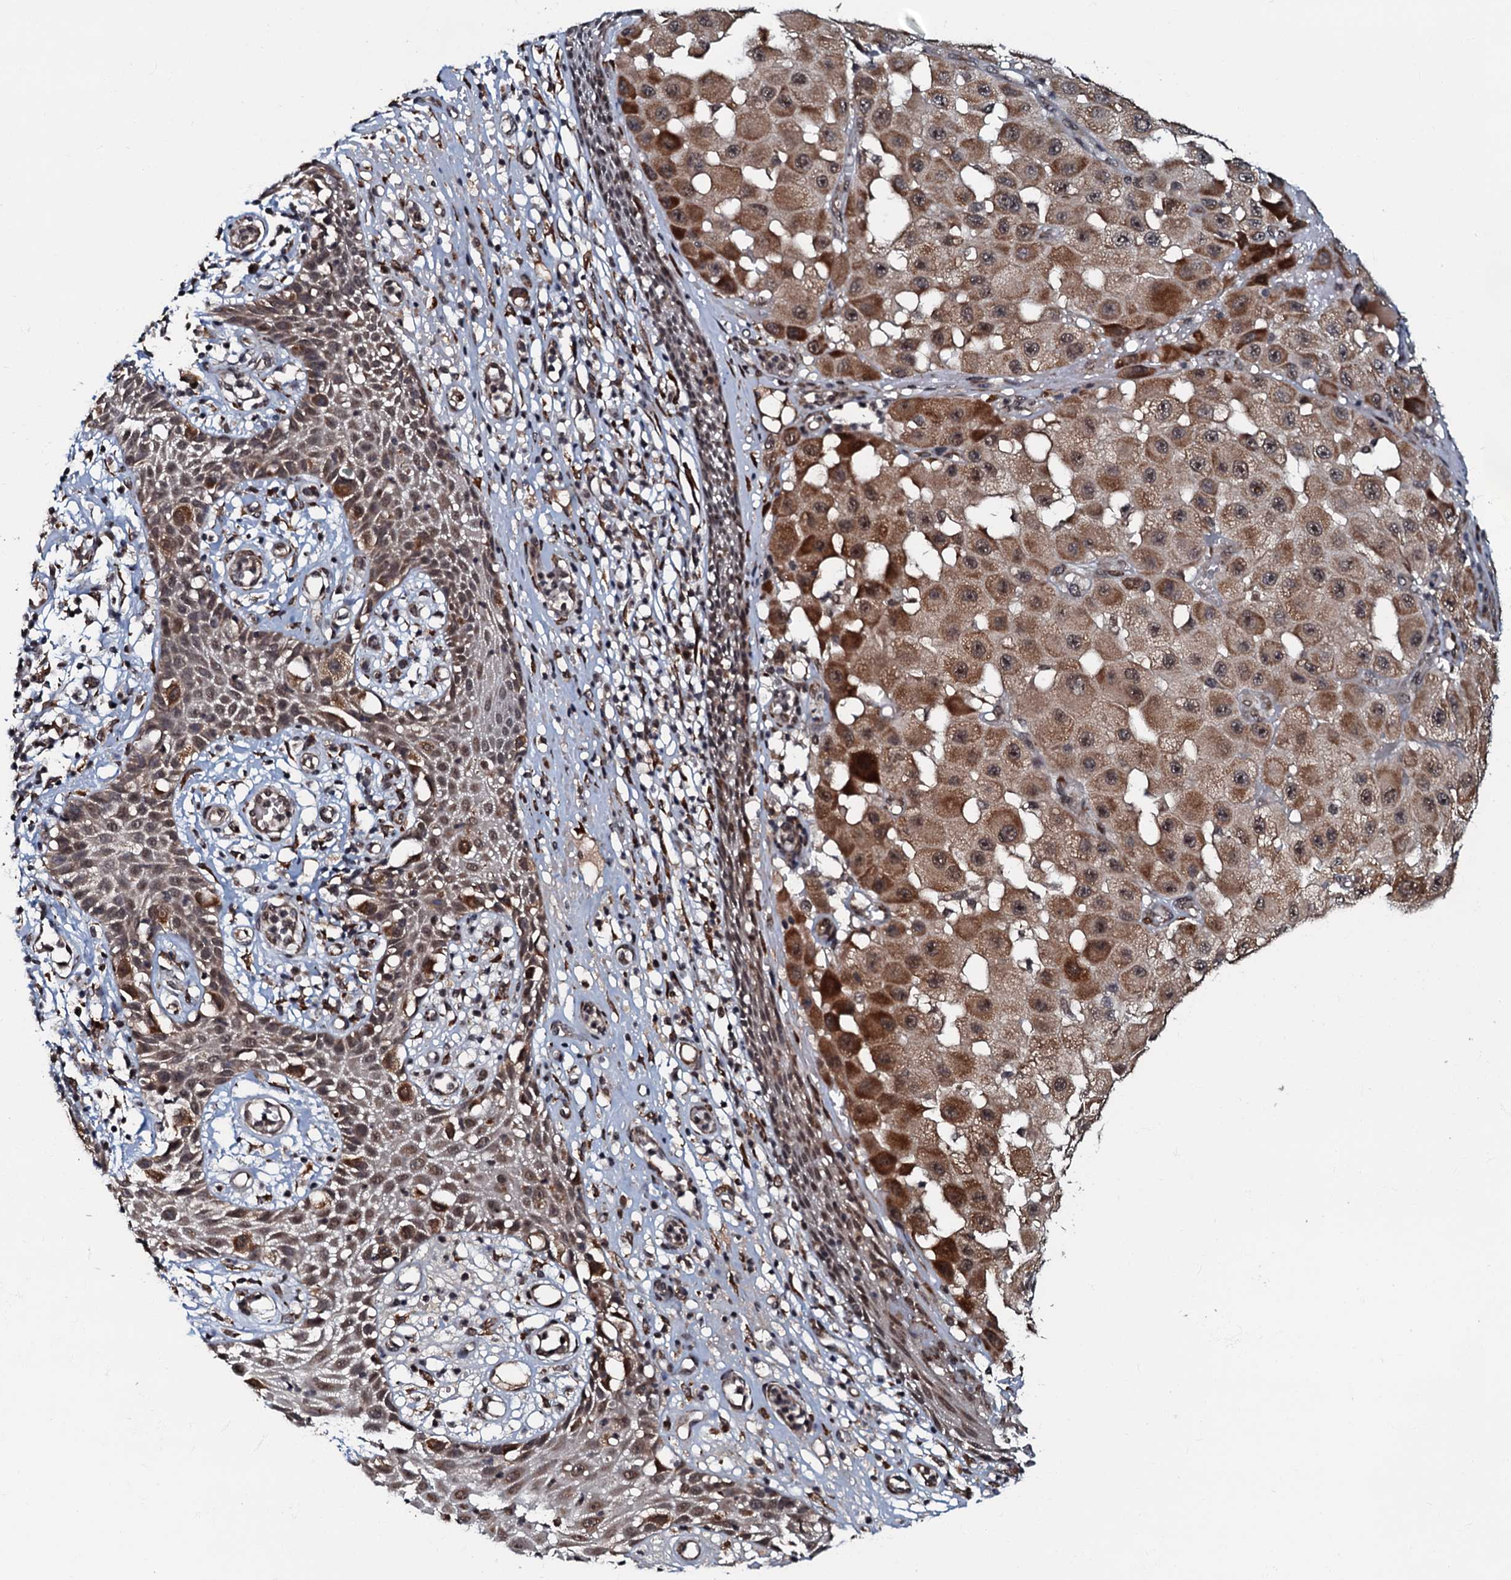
{"staining": {"intensity": "moderate", "quantity": ">75%", "location": "cytoplasmic/membranous"}, "tissue": "melanoma", "cell_type": "Tumor cells", "image_type": "cancer", "snomed": [{"axis": "morphology", "description": "Malignant melanoma, NOS"}, {"axis": "topography", "description": "Skin"}], "caption": "Protein staining of melanoma tissue demonstrates moderate cytoplasmic/membranous positivity in approximately >75% of tumor cells. The staining is performed using DAB (3,3'-diaminobenzidine) brown chromogen to label protein expression. The nuclei are counter-stained blue using hematoxylin.", "gene": "C18orf32", "patient": {"sex": "female", "age": 81}}